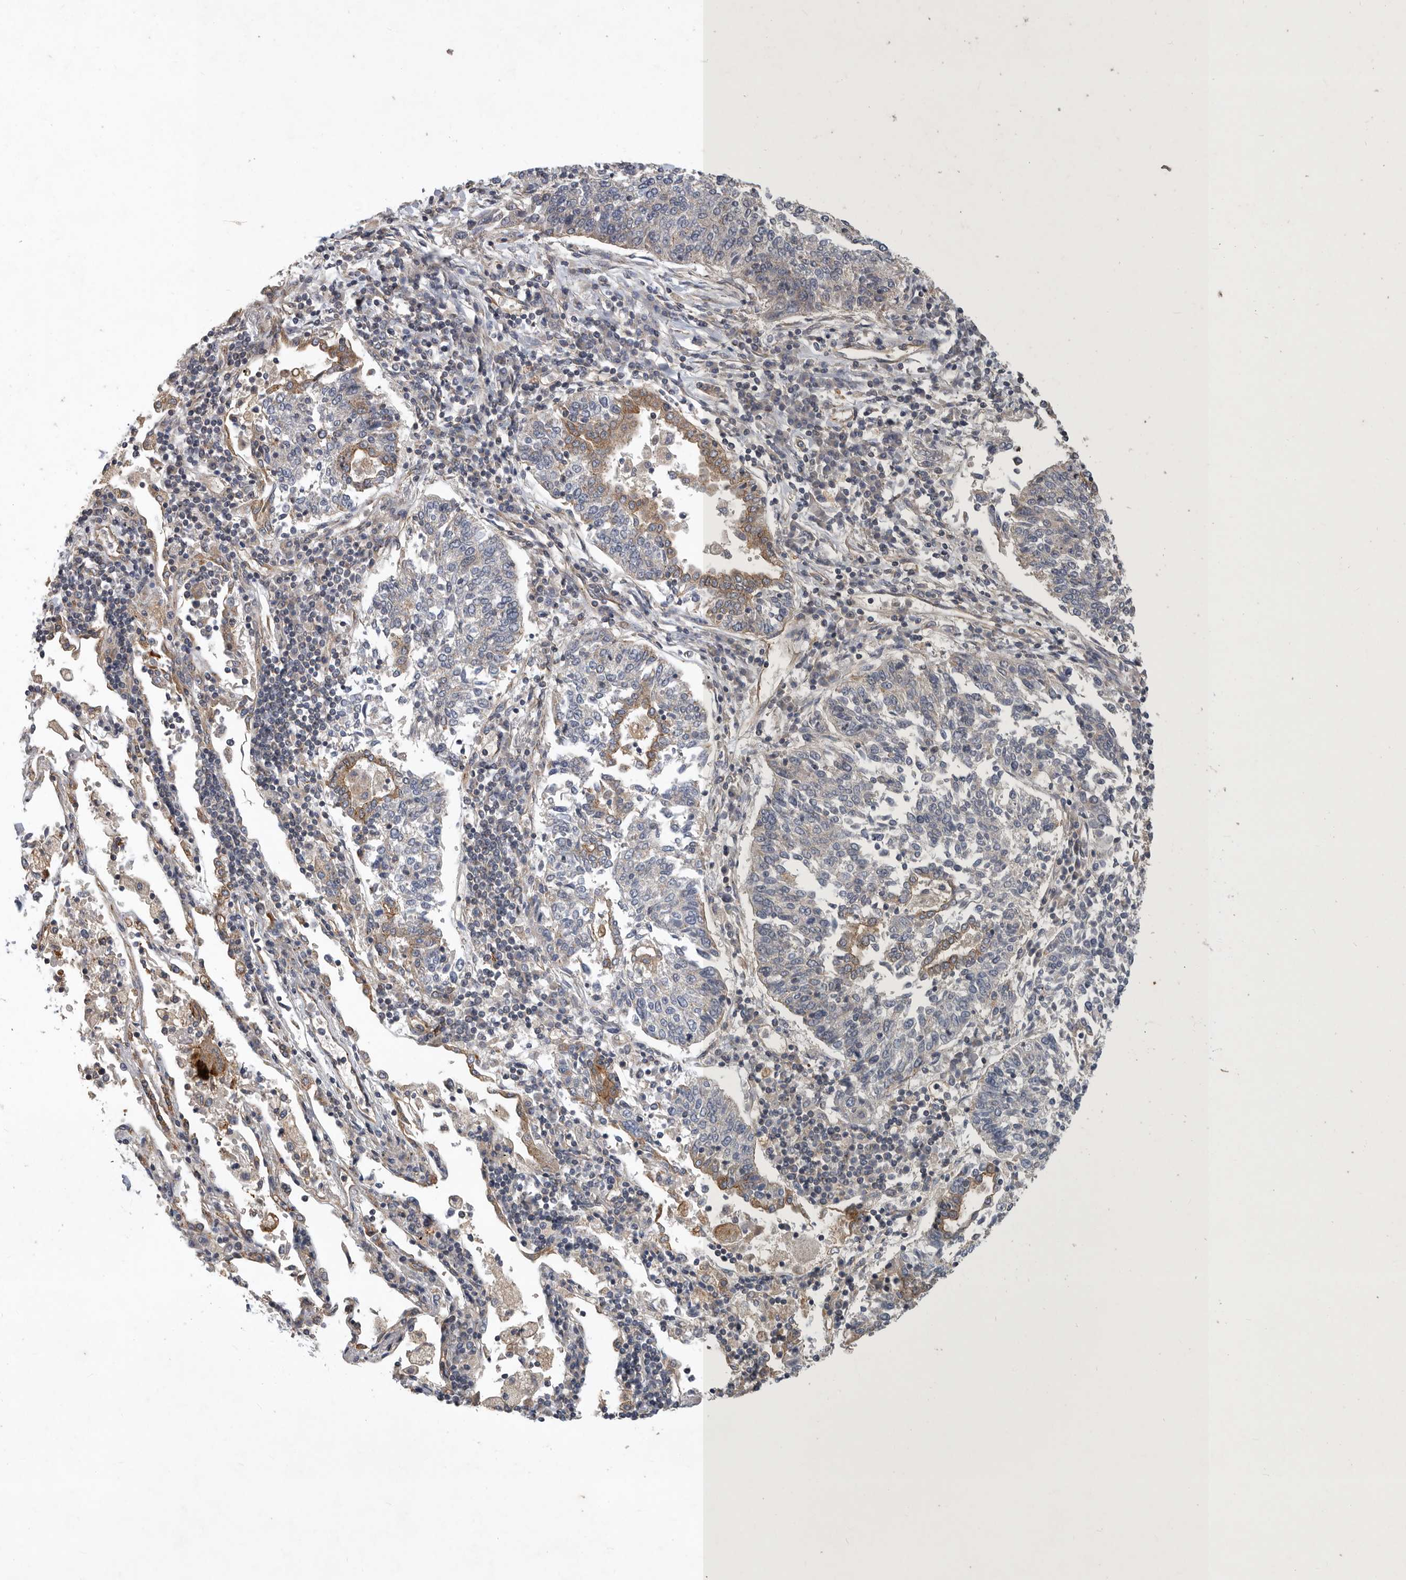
{"staining": {"intensity": "negative", "quantity": "none", "location": "none"}, "tissue": "lung cancer", "cell_type": "Tumor cells", "image_type": "cancer", "snomed": [{"axis": "morphology", "description": "Normal tissue, NOS"}, {"axis": "morphology", "description": "Squamous cell carcinoma, NOS"}, {"axis": "topography", "description": "Cartilage tissue"}, {"axis": "topography", "description": "Lung"}, {"axis": "topography", "description": "Peripheral nerve tissue"}], "caption": "Immunohistochemical staining of lung squamous cell carcinoma demonstrates no significant expression in tumor cells.", "gene": "MLPH", "patient": {"sex": "female", "age": 49}}